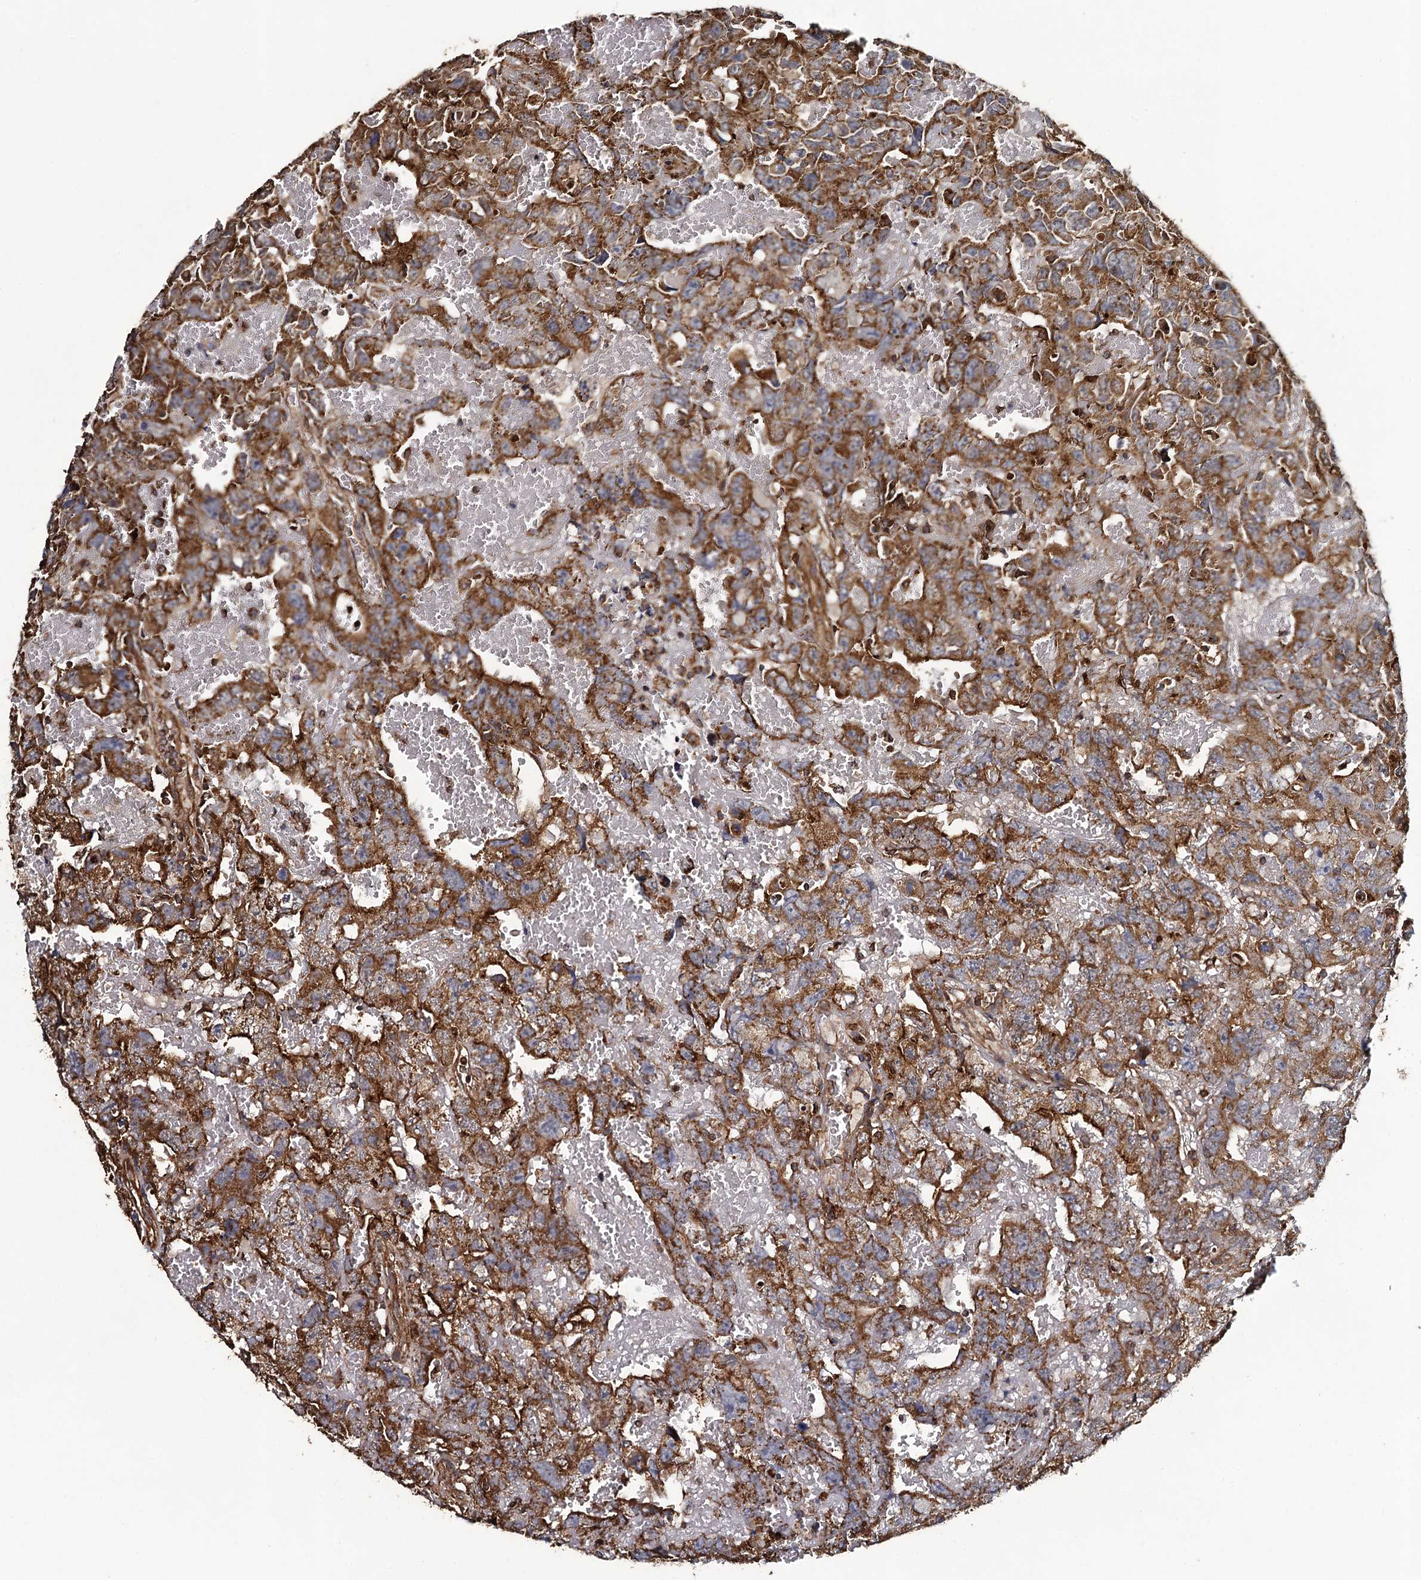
{"staining": {"intensity": "moderate", "quantity": ">75%", "location": "cytoplasmic/membranous"}, "tissue": "testis cancer", "cell_type": "Tumor cells", "image_type": "cancer", "snomed": [{"axis": "morphology", "description": "Carcinoma, Embryonal, NOS"}, {"axis": "topography", "description": "Testis"}], "caption": "A brown stain labels moderate cytoplasmic/membranous positivity of a protein in testis embryonal carcinoma tumor cells.", "gene": "VWA8", "patient": {"sex": "male", "age": 45}}